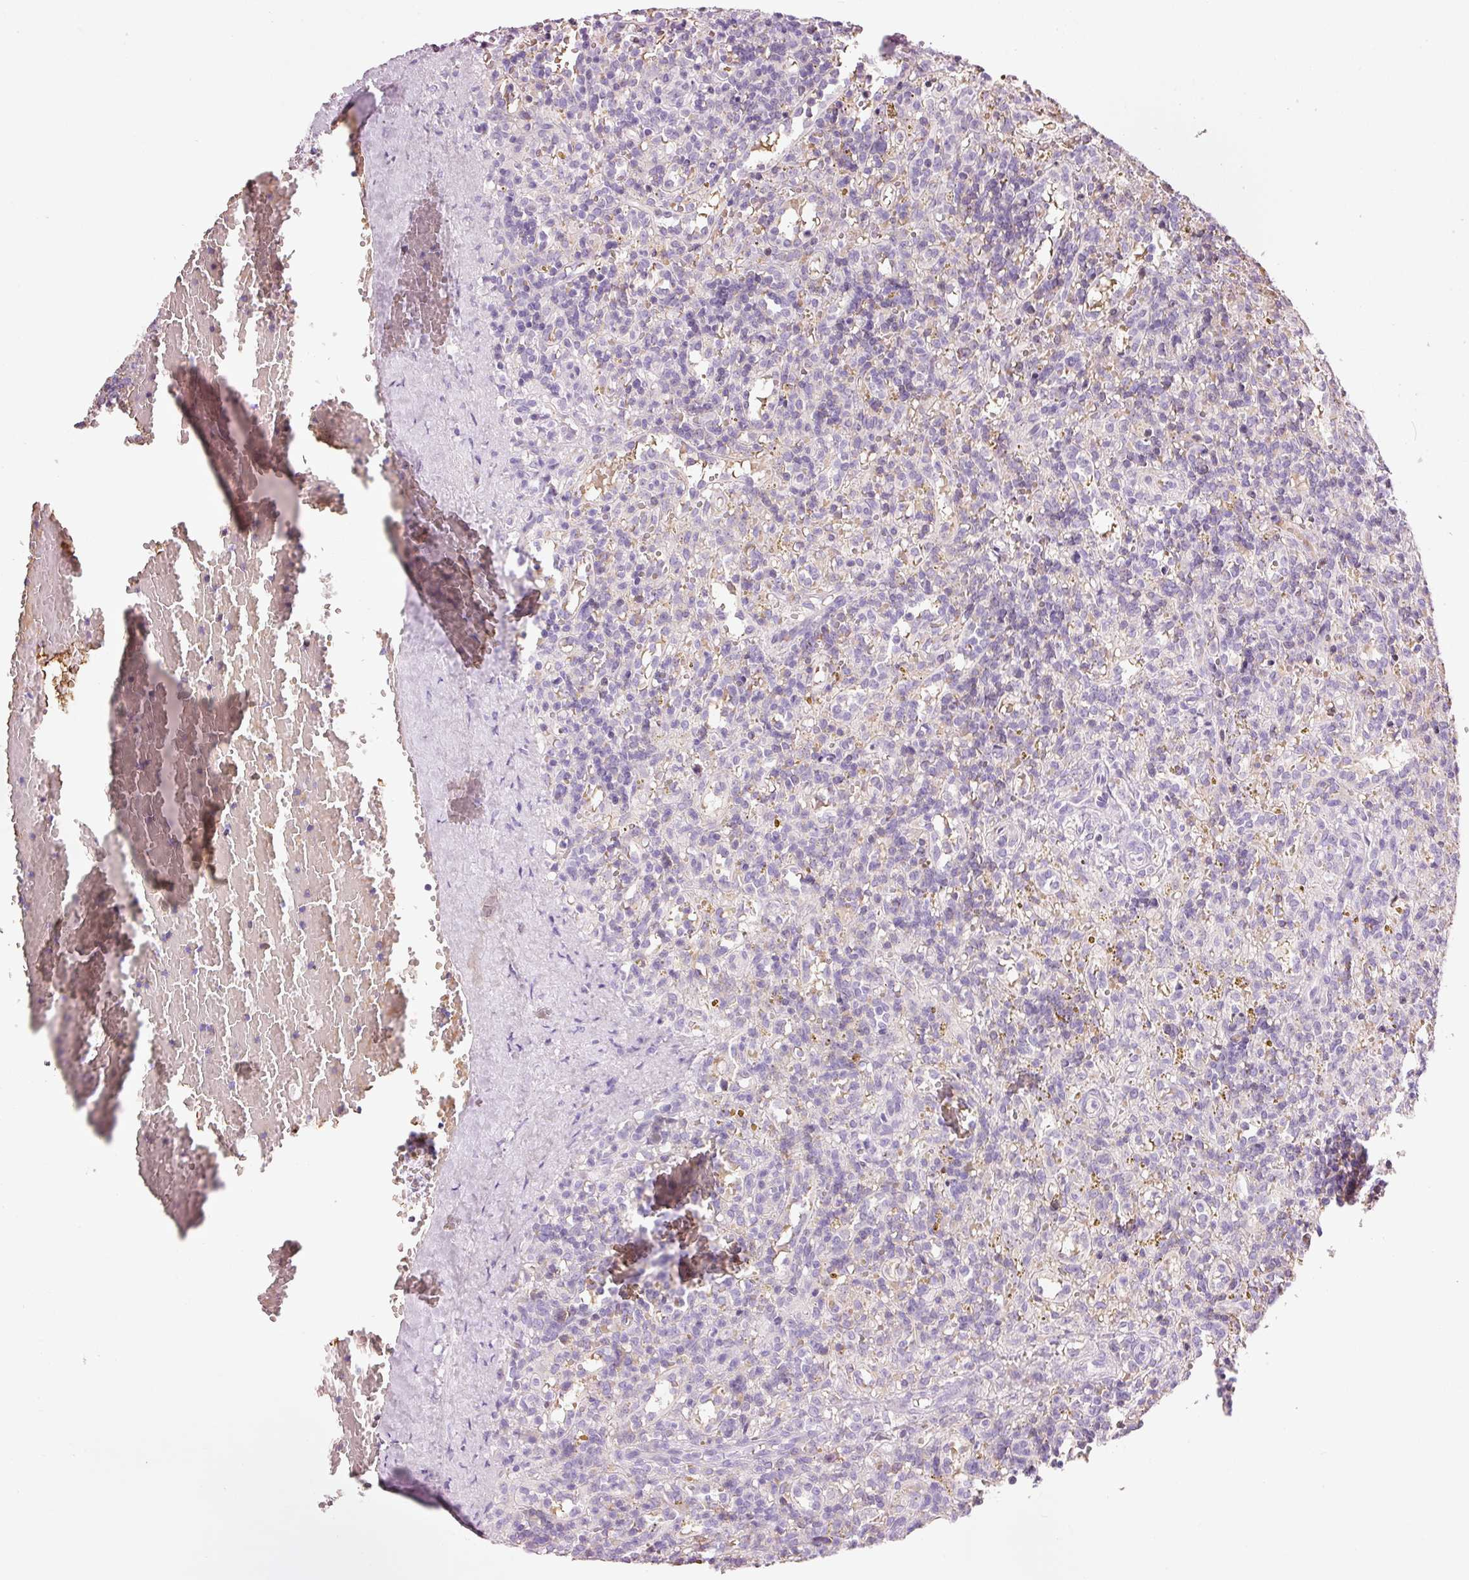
{"staining": {"intensity": "negative", "quantity": "none", "location": "none"}, "tissue": "lymphoma", "cell_type": "Tumor cells", "image_type": "cancer", "snomed": [{"axis": "morphology", "description": "Malignant lymphoma, non-Hodgkin's type, Low grade"}, {"axis": "topography", "description": "Spleen"}], "caption": "Micrograph shows no protein positivity in tumor cells of lymphoma tissue.", "gene": "DHRS11", "patient": {"sex": "male", "age": 67}}